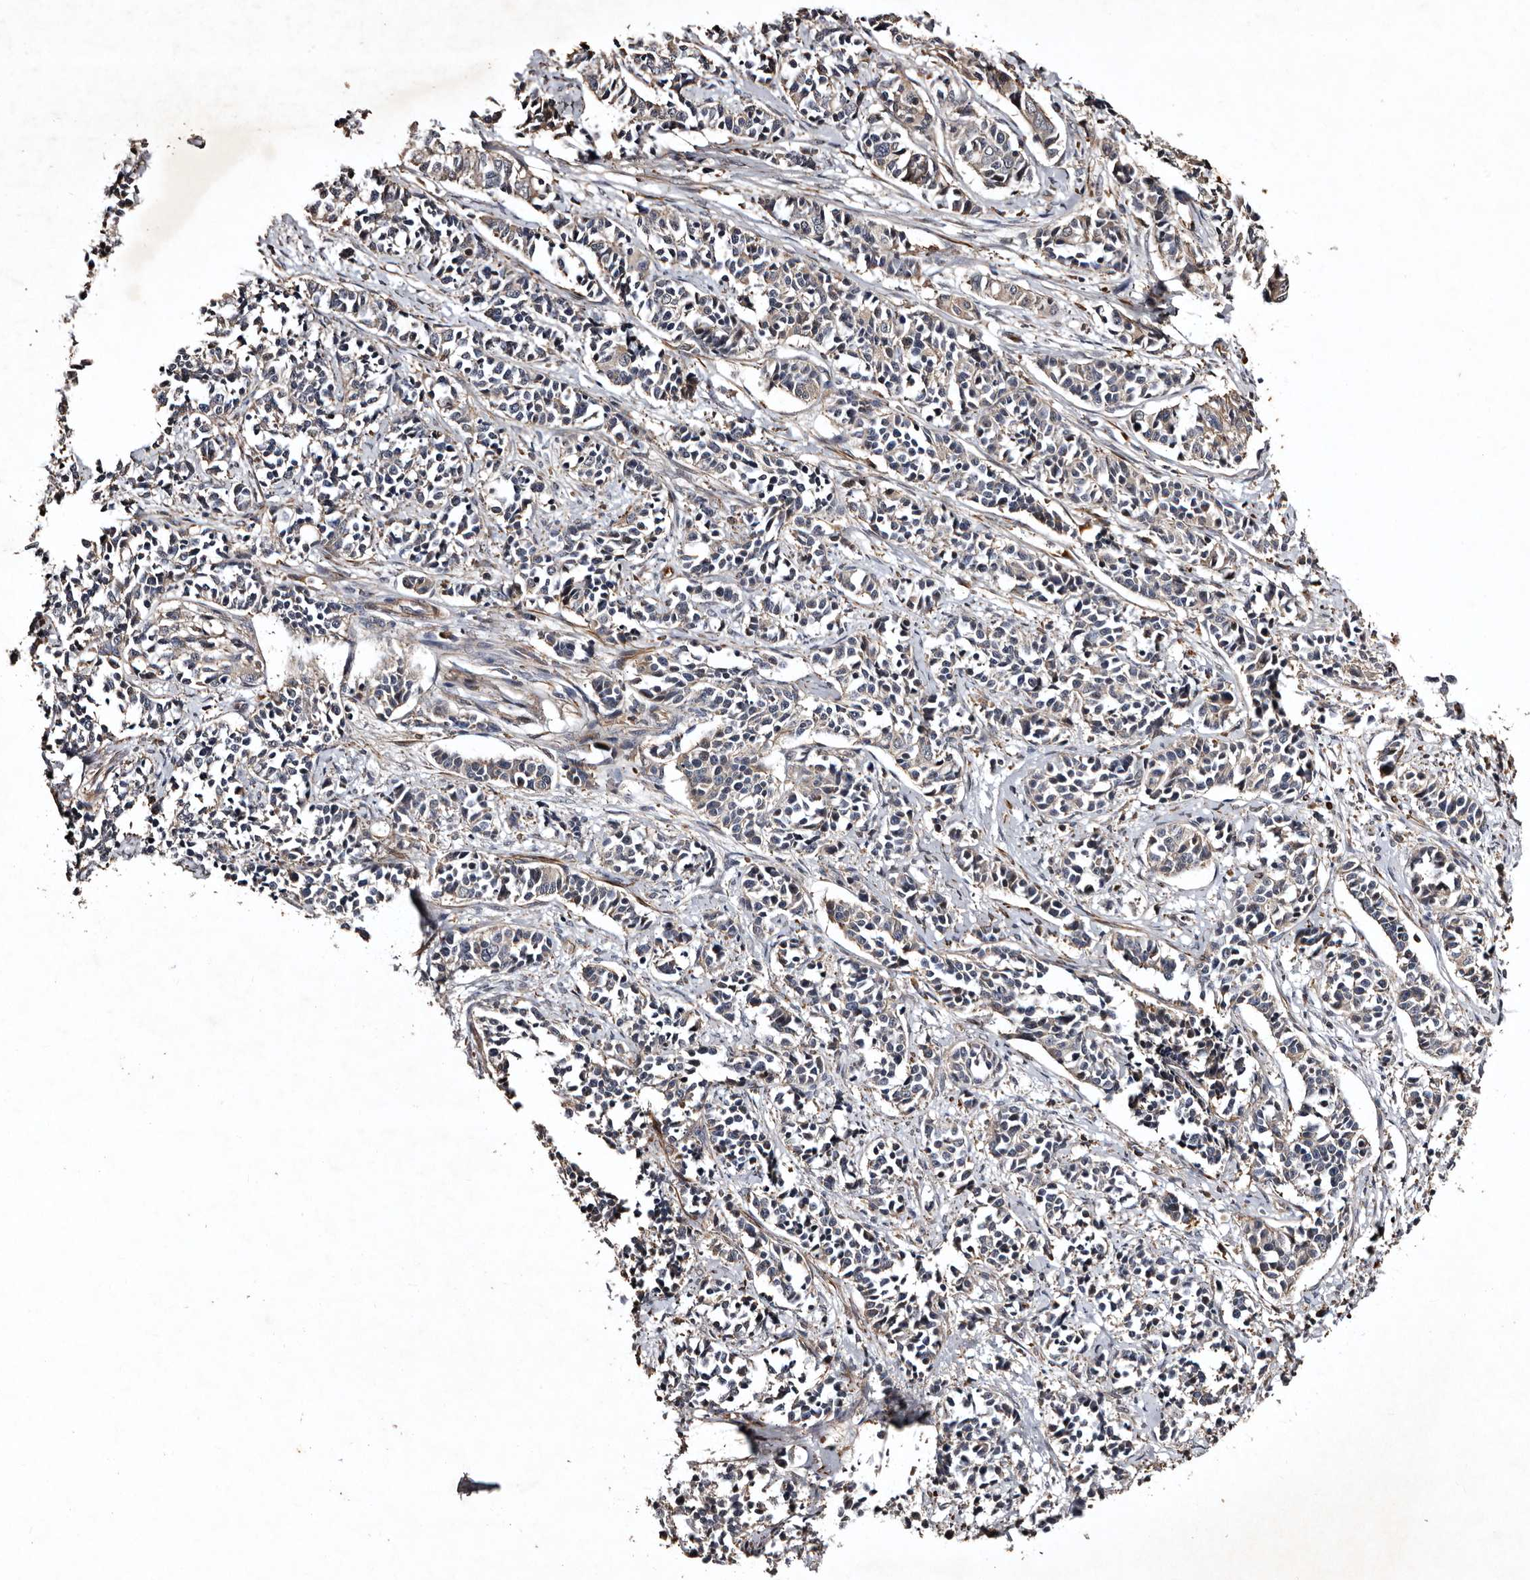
{"staining": {"intensity": "negative", "quantity": "none", "location": "none"}, "tissue": "cervical cancer", "cell_type": "Tumor cells", "image_type": "cancer", "snomed": [{"axis": "morphology", "description": "Normal tissue, NOS"}, {"axis": "morphology", "description": "Squamous cell carcinoma, NOS"}, {"axis": "topography", "description": "Cervix"}], "caption": "High power microscopy histopathology image of an IHC micrograph of cervical squamous cell carcinoma, revealing no significant staining in tumor cells.", "gene": "PRKD3", "patient": {"sex": "female", "age": 35}}